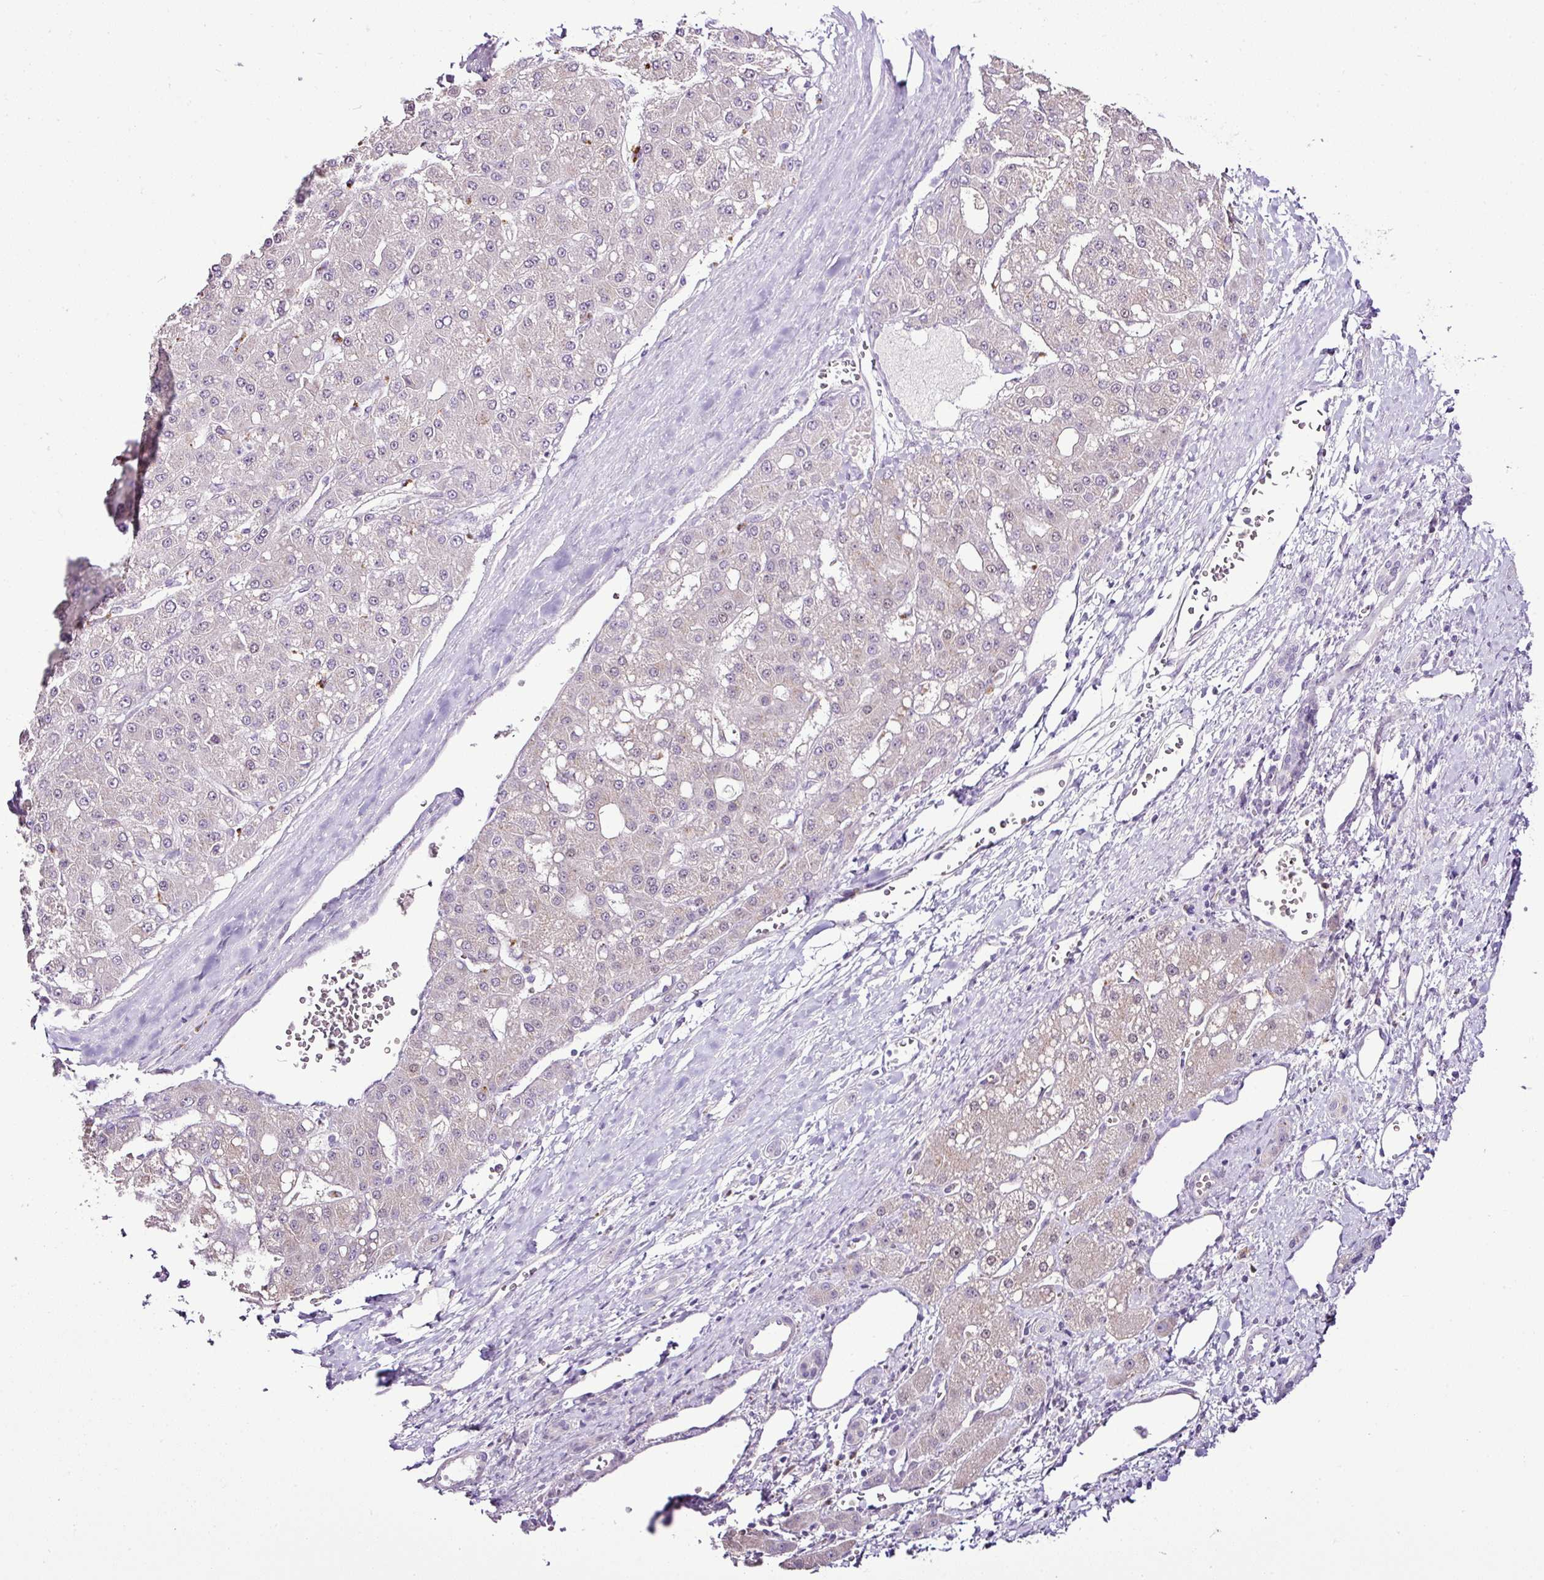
{"staining": {"intensity": "negative", "quantity": "none", "location": "none"}, "tissue": "liver cancer", "cell_type": "Tumor cells", "image_type": "cancer", "snomed": [{"axis": "morphology", "description": "Carcinoma, Hepatocellular, NOS"}, {"axis": "topography", "description": "Liver"}], "caption": "Immunohistochemistry of human liver hepatocellular carcinoma reveals no expression in tumor cells.", "gene": "ESR1", "patient": {"sex": "male", "age": 67}}